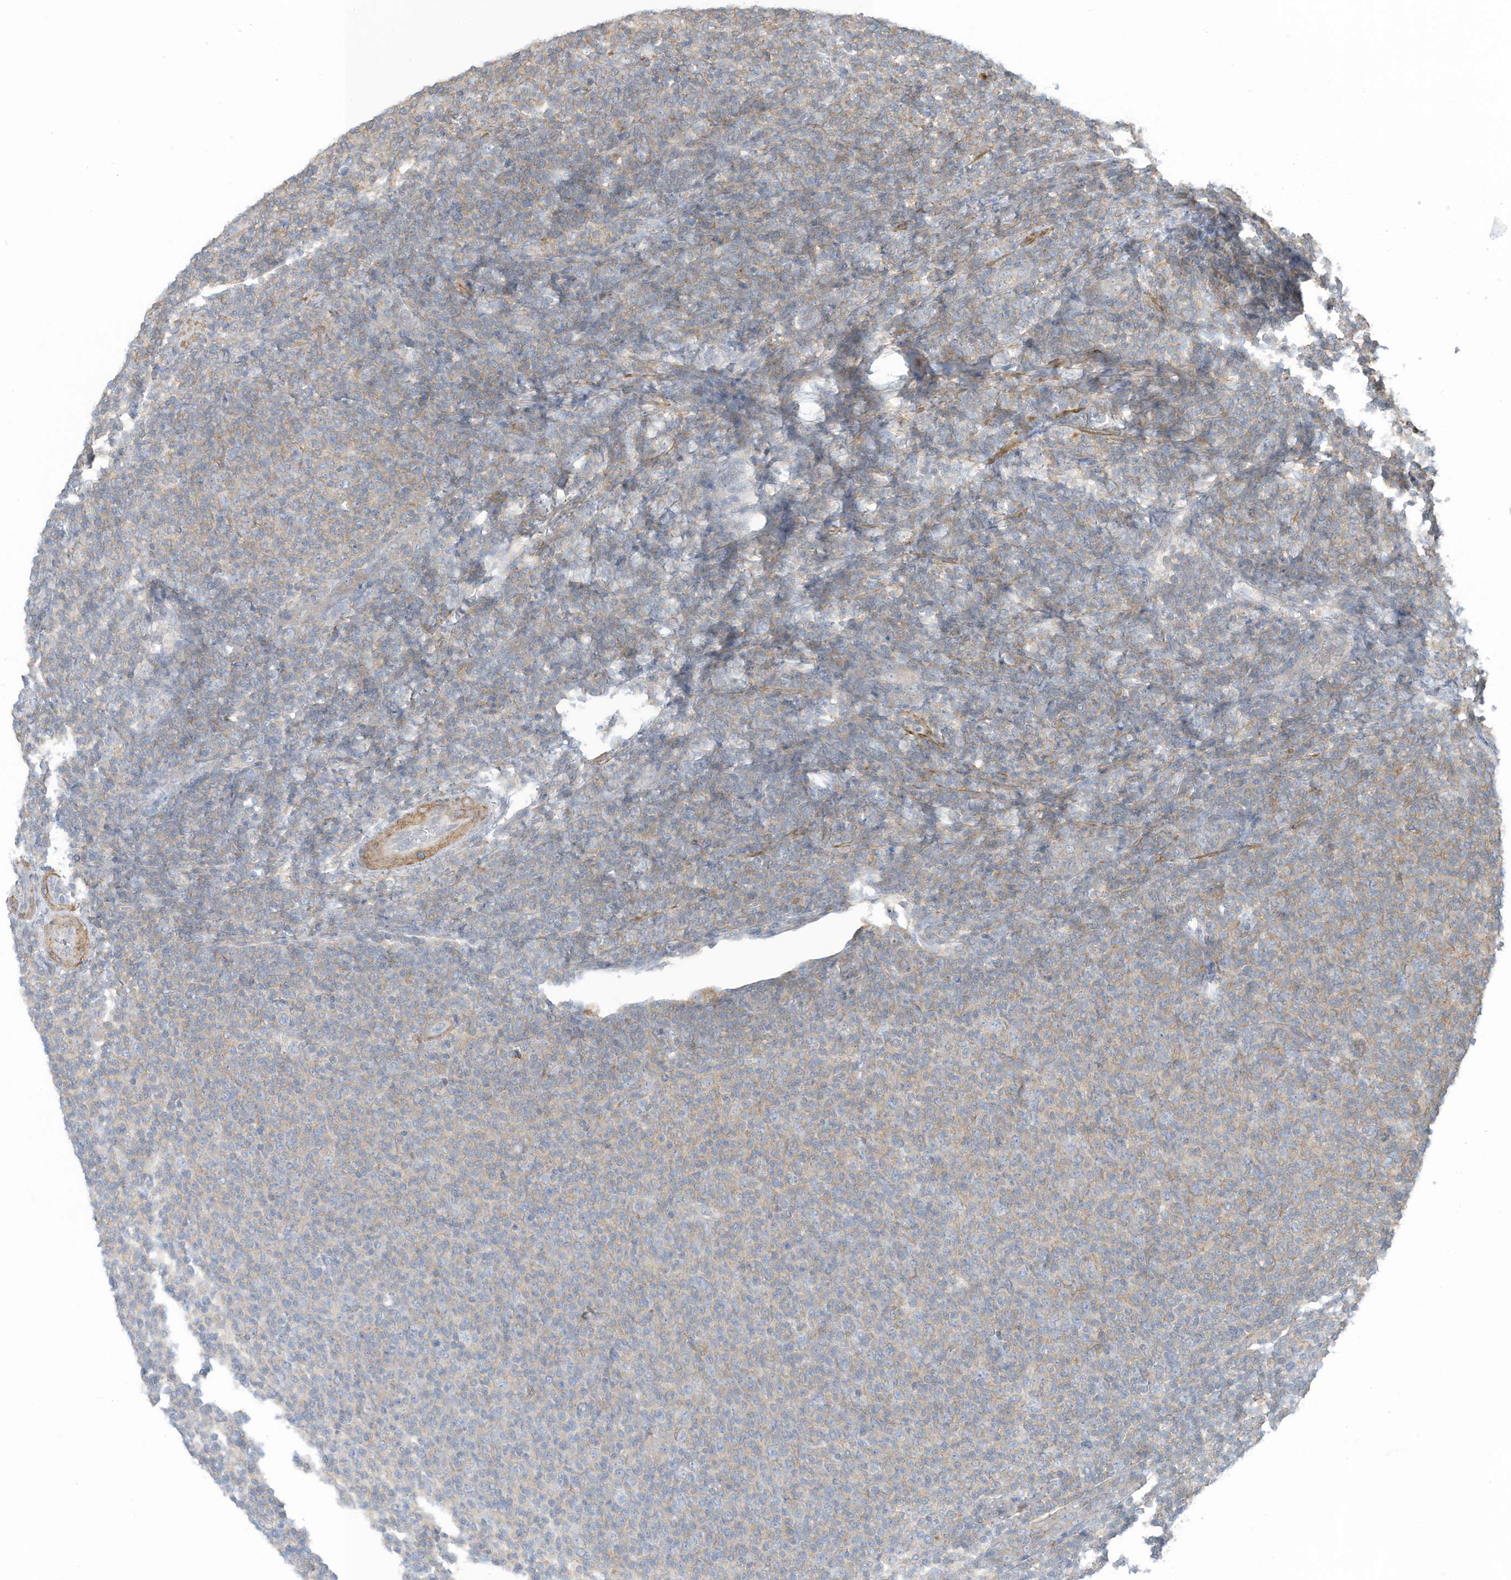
{"staining": {"intensity": "negative", "quantity": "none", "location": "none"}, "tissue": "lymphoma", "cell_type": "Tumor cells", "image_type": "cancer", "snomed": [{"axis": "morphology", "description": "Malignant lymphoma, non-Hodgkin's type, Low grade"}, {"axis": "topography", "description": "Lymph node"}], "caption": "Immunohistochemical staining of human lymphoma exhibits no significant positivity in tumor cells.", "gene": "ZNF846", "patient": {"sex": "male", "age": 66}}